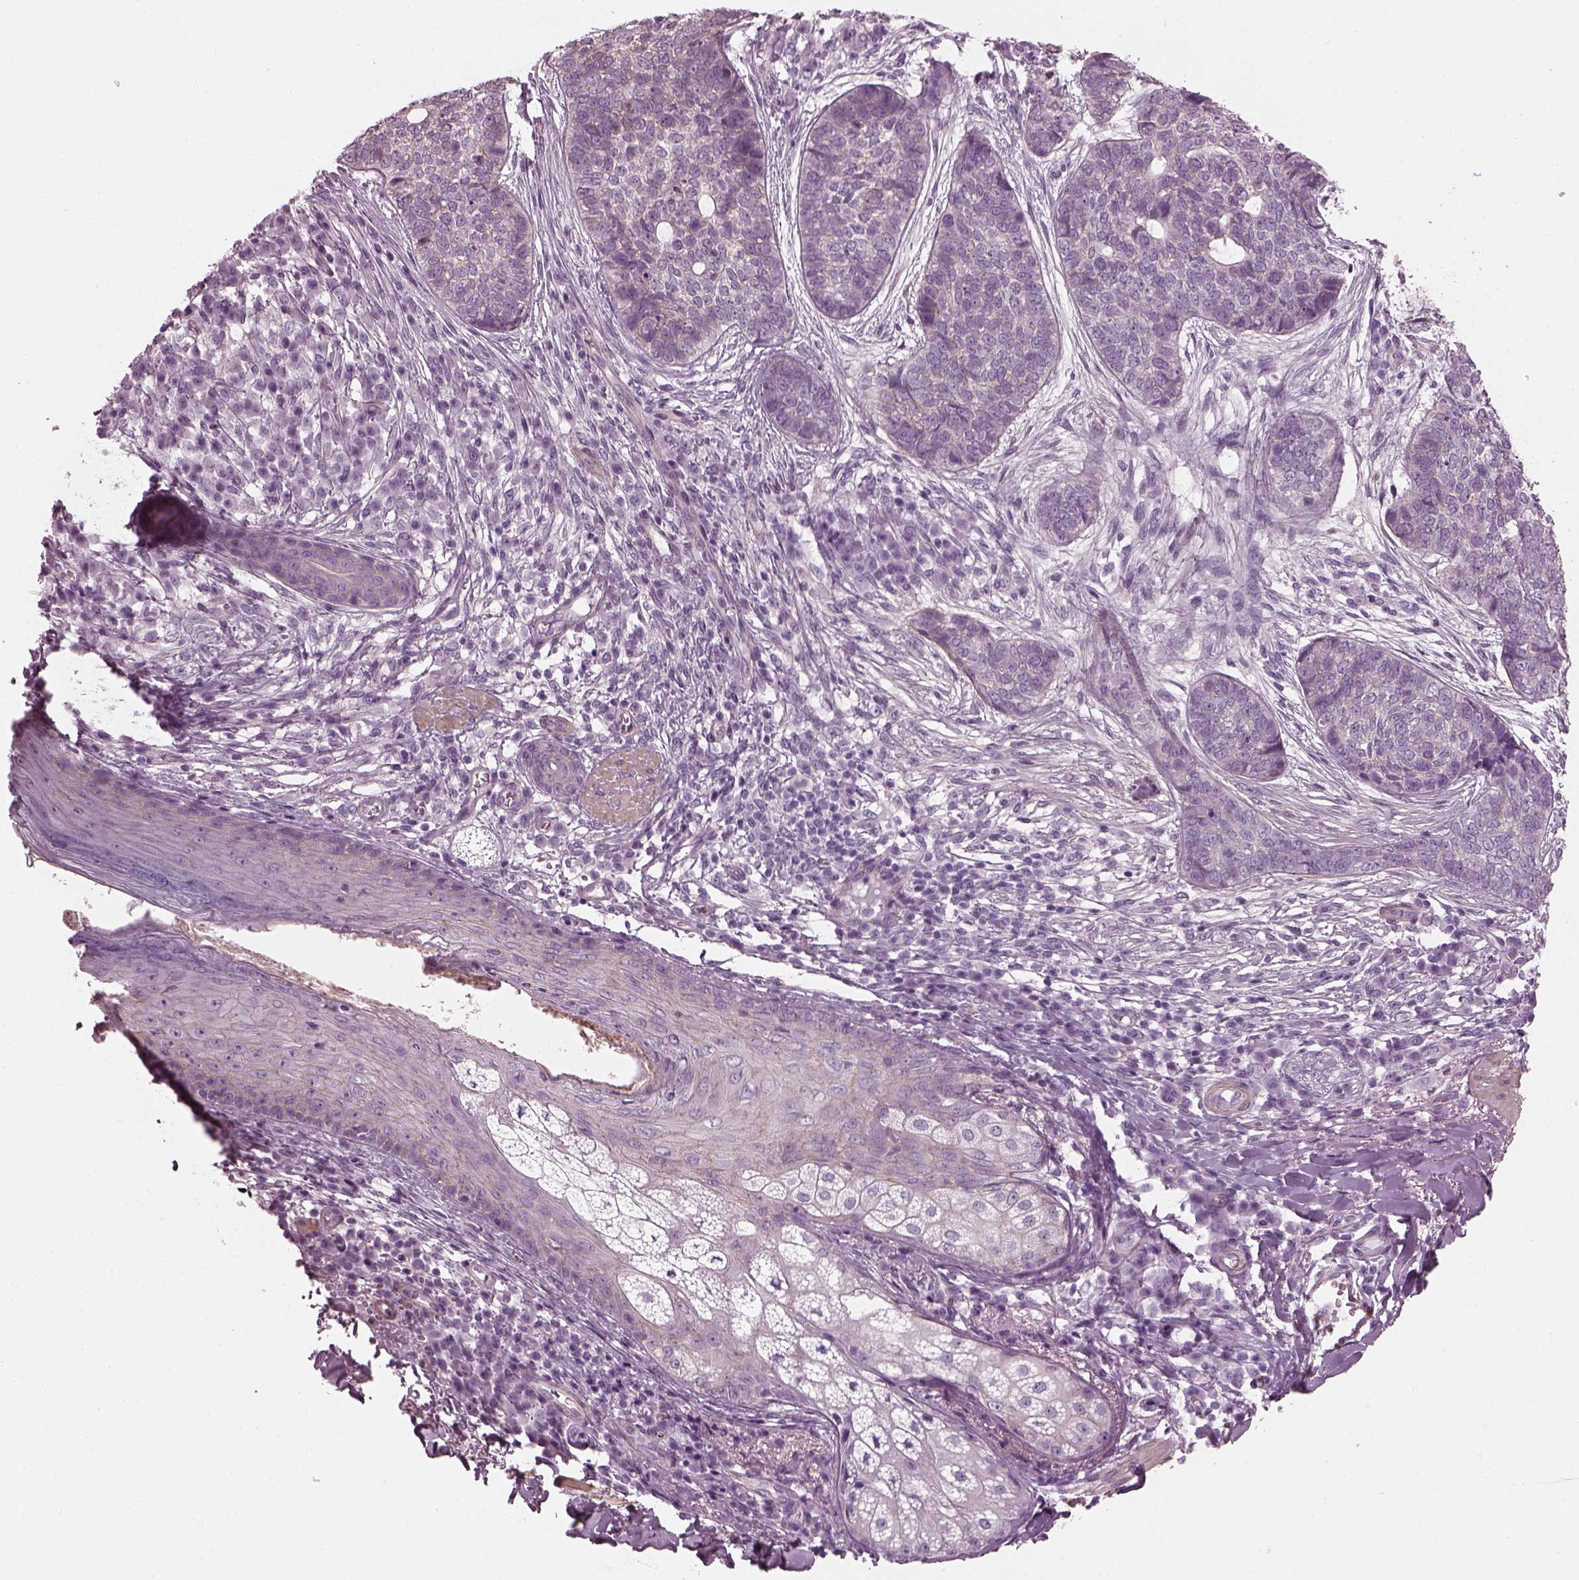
{"staining": {"intensity": "negative", "quantity": "none", "location": "none"}, "tissue": "skin cancer", "cell_type": "Tumor cells", "image_type": "cancer", "snomed": [{"axis": "morphology", "description": "Basal cell carcinoma"}, {"axis": "topography", "description": "Skin"}], "caption": "Immunohistochemical staining of skin cancer demonstrates no significant staining in tumor cells.", "gene": "BFSP1", "patient": {"sex": "female", "age": 69}}